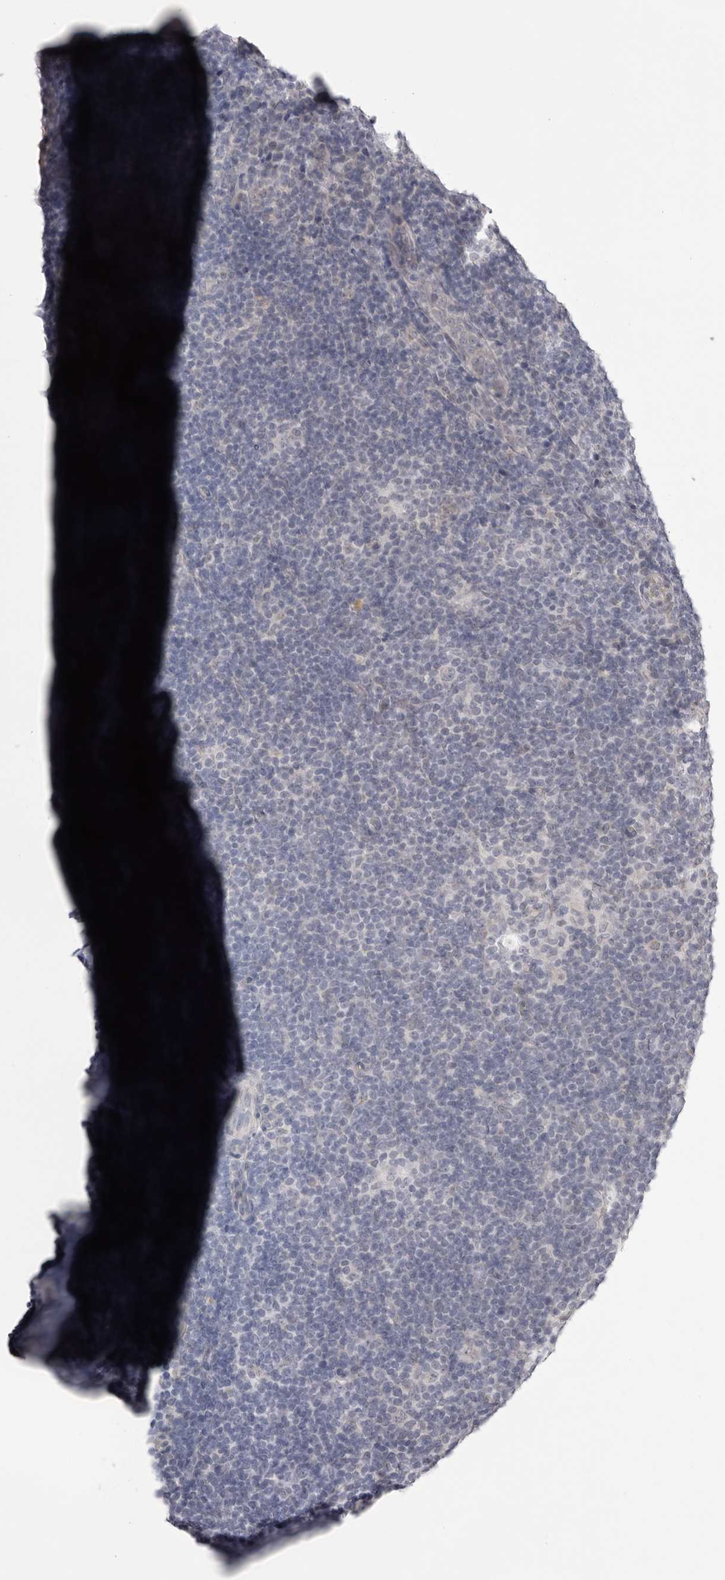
{"staining": {"intensity": "negative", "quantity": "none", "location": "none"}, "tissue": "lymphoma", "cell_type": "Tumor cells", "image_type": "cancer", "snomed": [{"axis": "morphology", "description": "Hodgkin's disease, NOS"}, {"axis": "topography", "description": "Lymph node"}], "caption": "An IHC micrograph of lymphoma is shown. There is no staining in tumor cells of lymphoma. (Stains: DAB immunohistochemistry (IHC) with hematoxylin counter stain, Microscopy: brightfield microscopy at high magnification).", "gene": "EPHA10", "patient": {"sex": "female", "age": 57}}